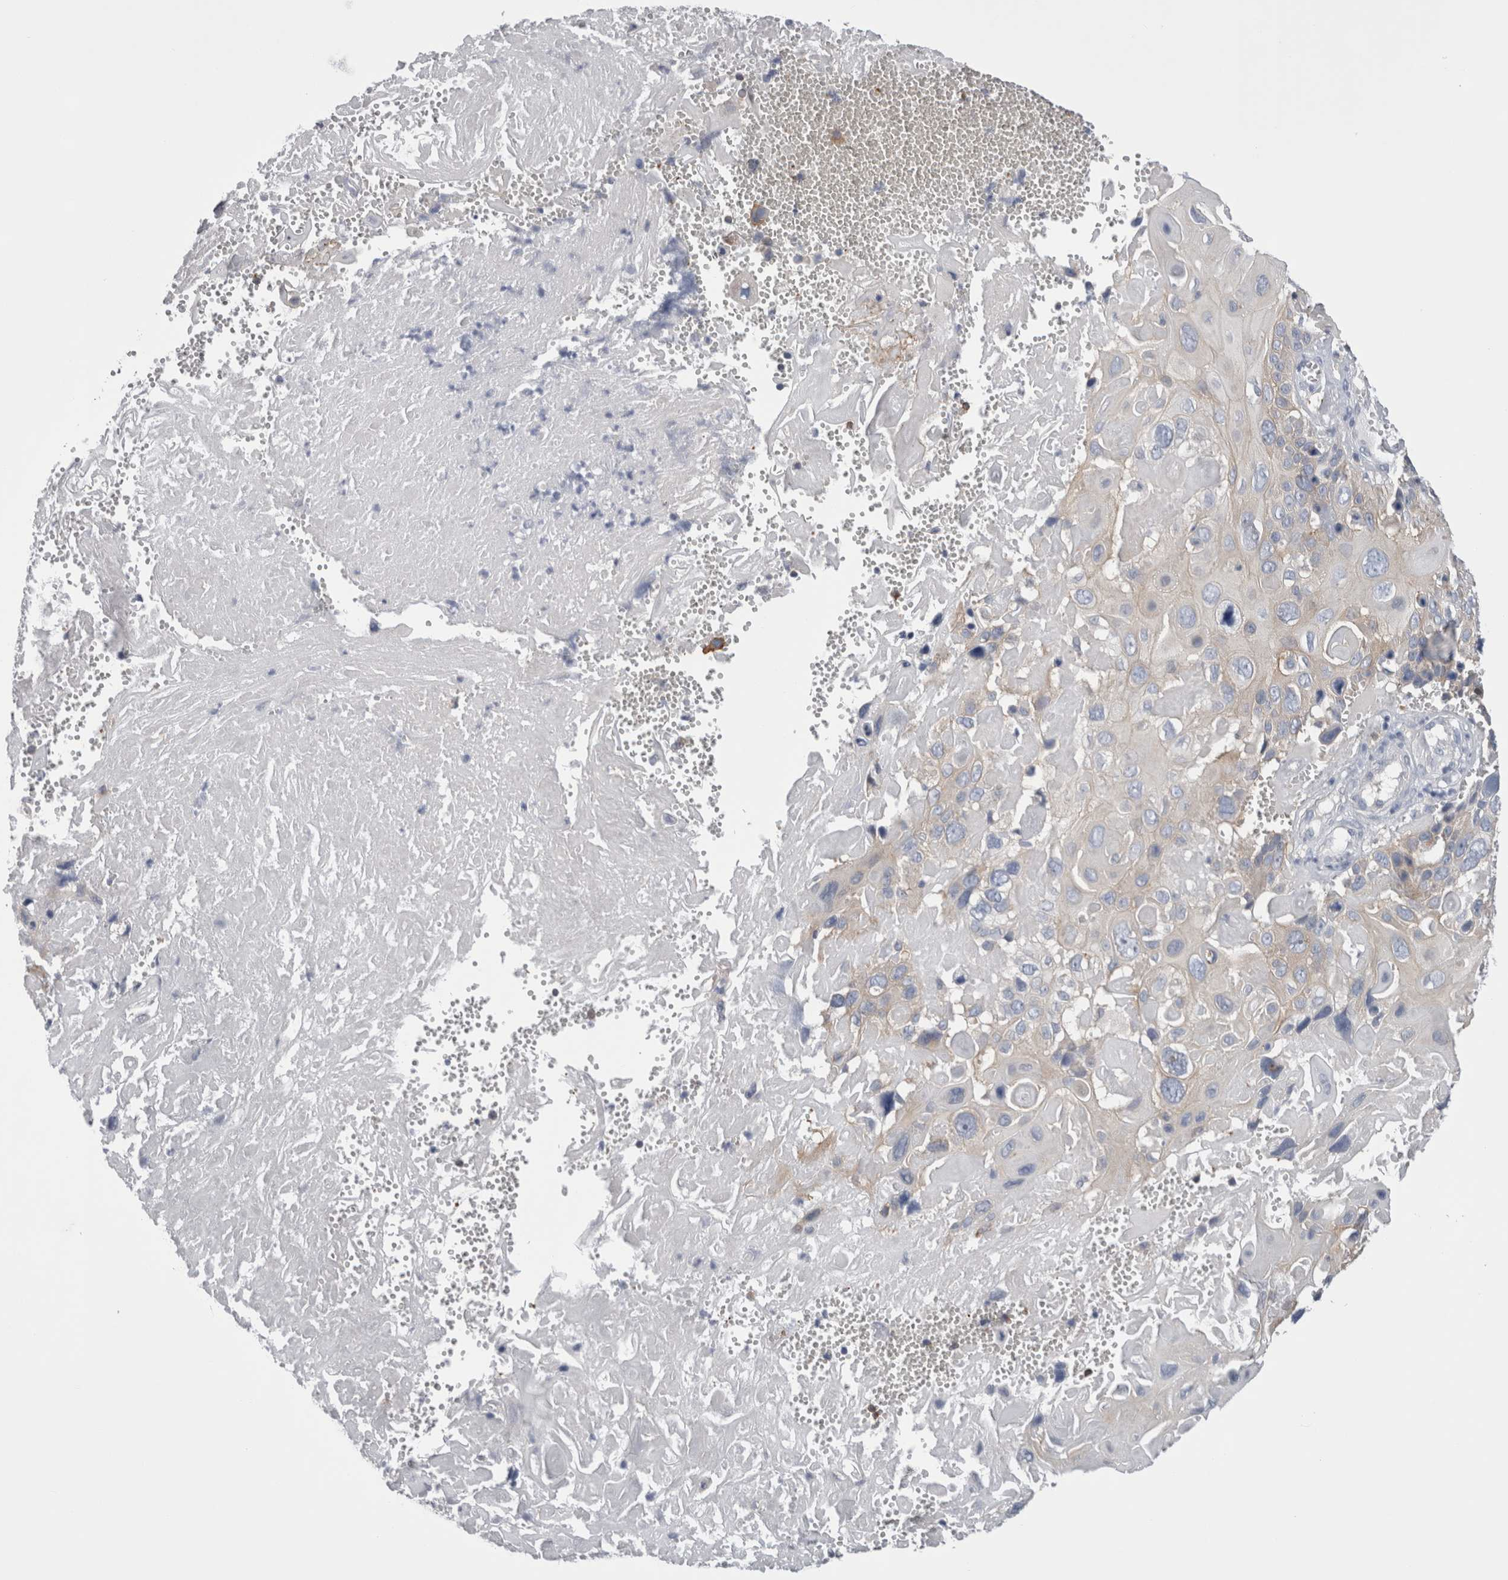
{"staining": {"intensity": "weak", "quantity": "<25%", "location": "cytoplasmic/membranous"}, "tissue": "cervical cancer", "cell_type": "Tumor cells", "image_type": "cancer", "snomed": [{"axis": "morphology", "description": "Squamous cell carcinoma, NOS"}, {"axis": "topography", "description": "Cervix"}], "caption": "This is a micrograph of immunohistochemistry (IHC) staining of squamous cell carcinoma (cervical), which shows no expression in tumor cells.", "gene": "DCTN6", "patient": {"sex": "female", "age": 74}}